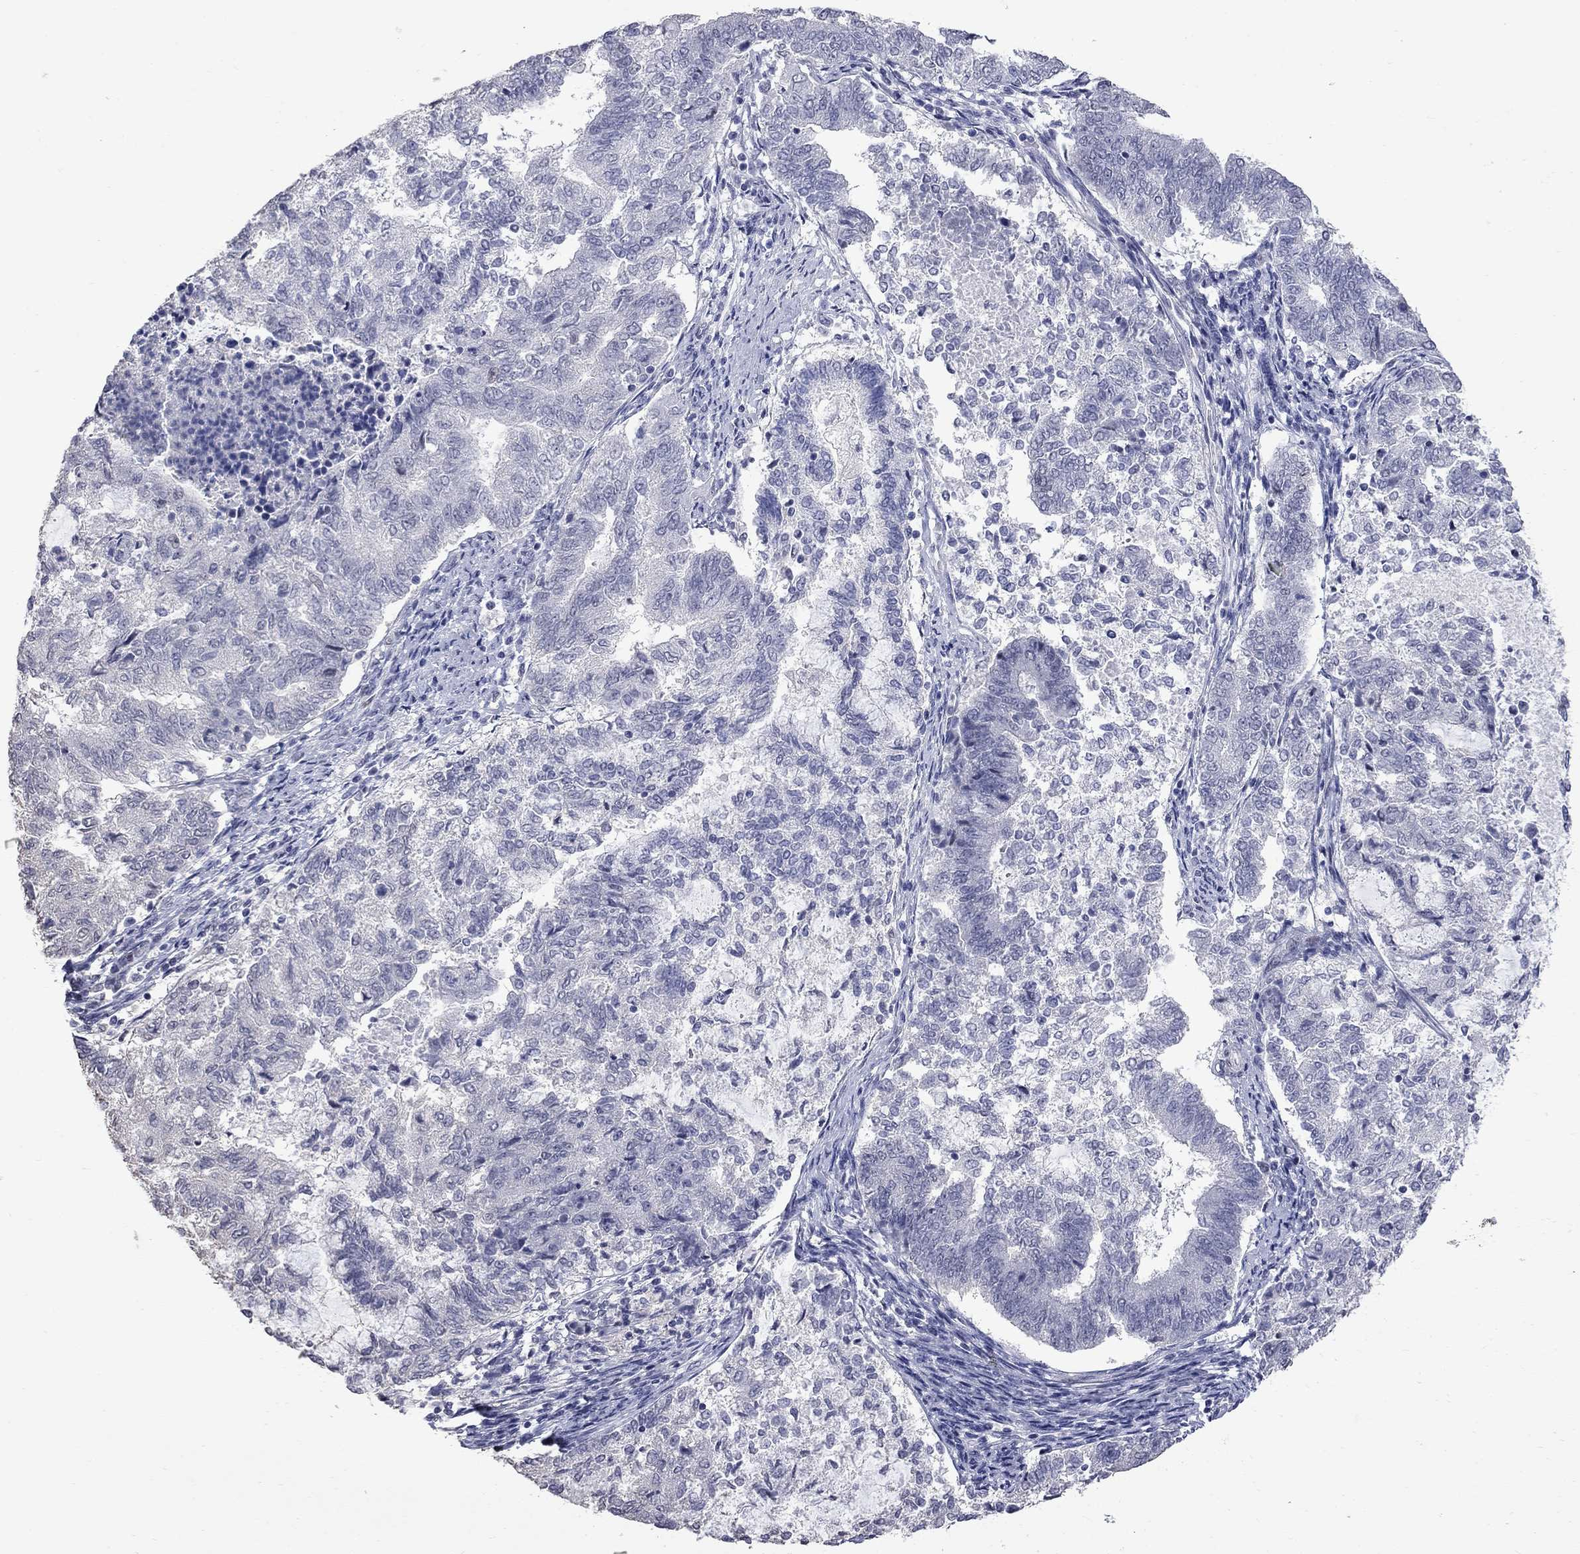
{"staining": {"intensity": "negative", "quantity": "none", "location": "none"}, "tissue": "endometrial cancer", "cell_type": "Tumor cells", "image_type": "cancer", "snomed": [{"axis": "morphology", "description": "Adenocarcinoma, NOS"}, {"axis": "topography", "description": "Endometrium"}], "caption": "IHC of endometrial cancer reveals no positivity in tumor cells.", "gene": "ZNF154", "patient": {"sex": "female", "age": 65}}